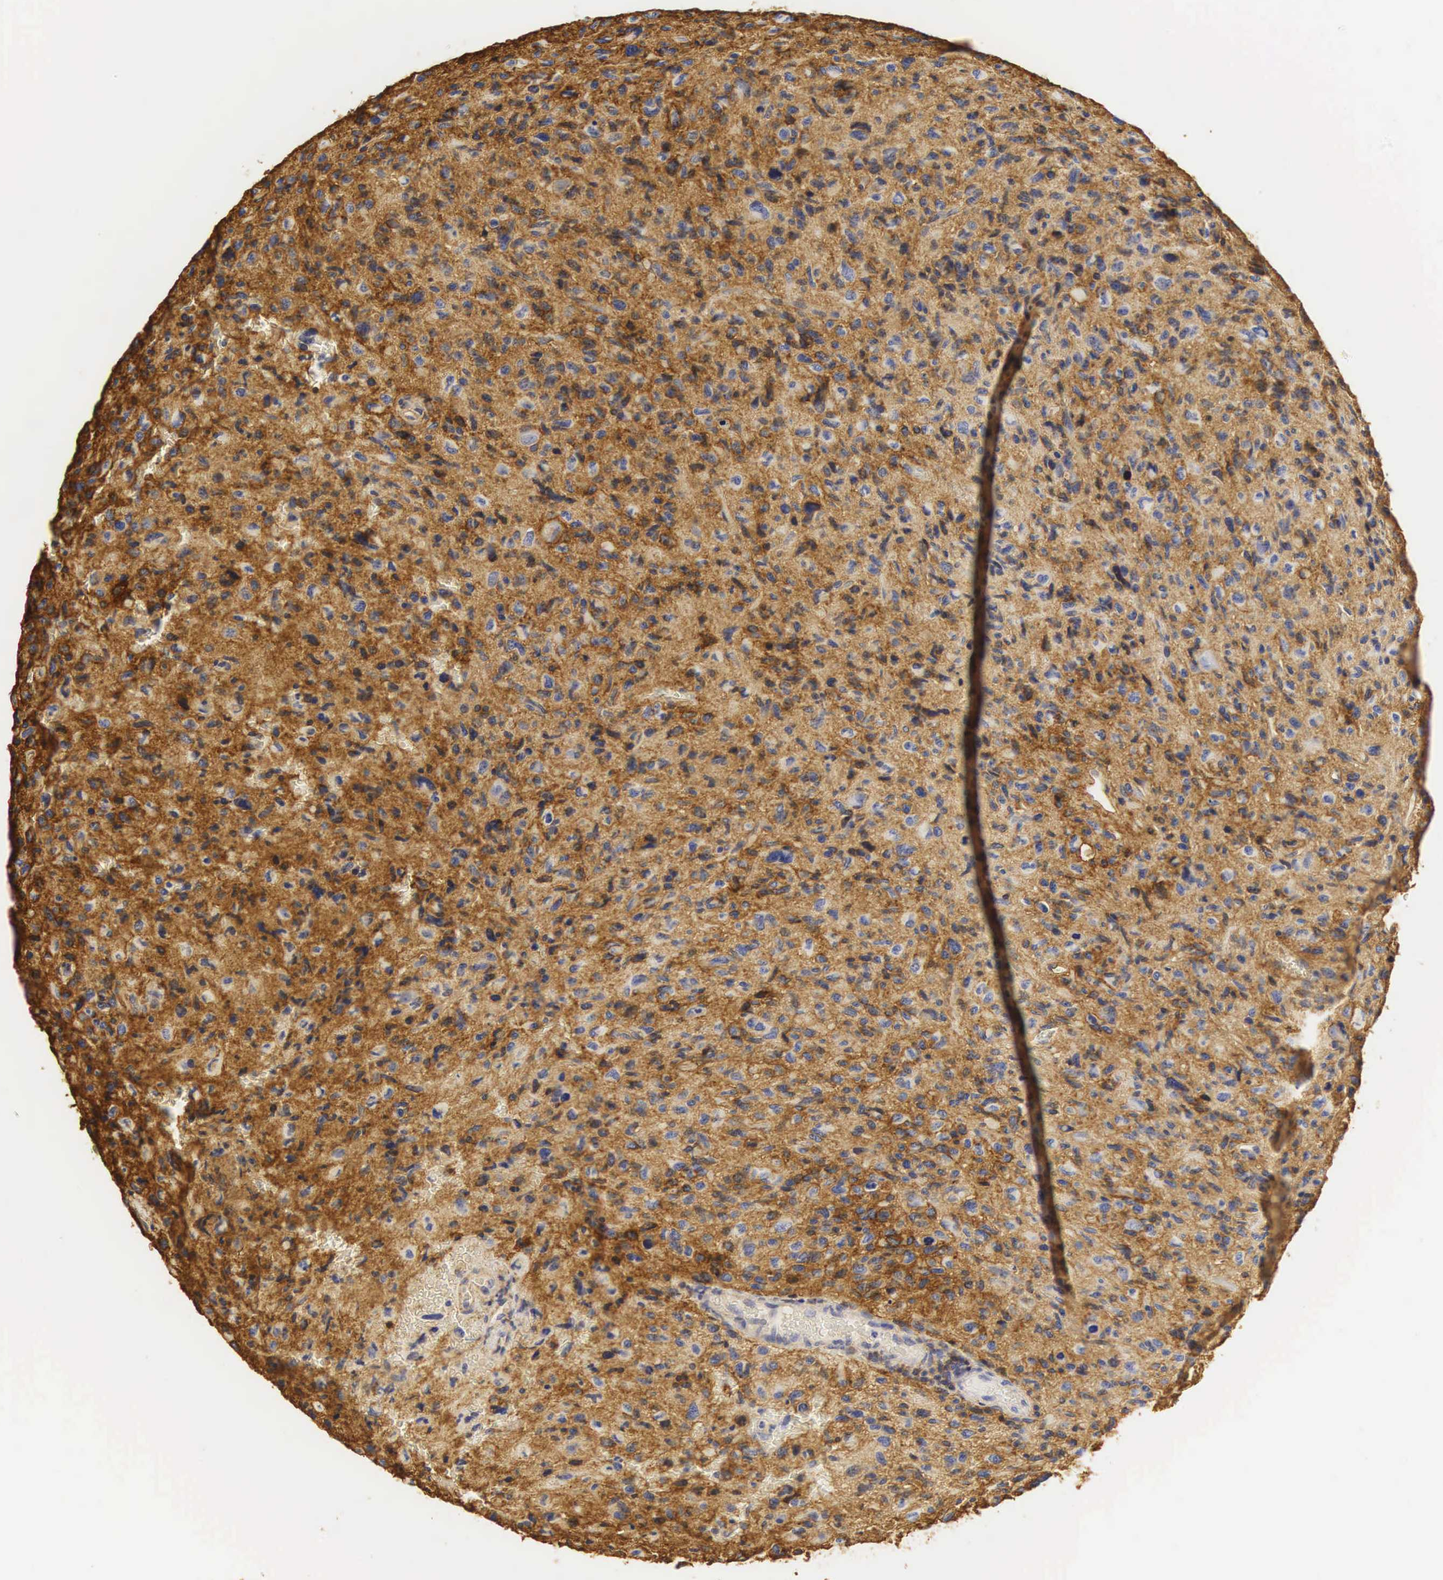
{"staining": {"intensity": "moderate", "quantity": "25%-75%", "location": "cytoplasmic/membranous"}, "tissue": "glioma", "cell_type": "Tumor cells", "image_type": "cancer", "snomed": [{"axis": "morphology", "description": "Glioma, malignant, High grade"}, {"axis": "topography", "description": "Brain"}], "caption": "Glioma was stained to show a protein in brown. There is medium levels of moderate cytoplasmic/membranous staining in approximately 25%-75% of tumor cells.", "gene": "CD99", "patient": {"sex": "female", "age": 60}}